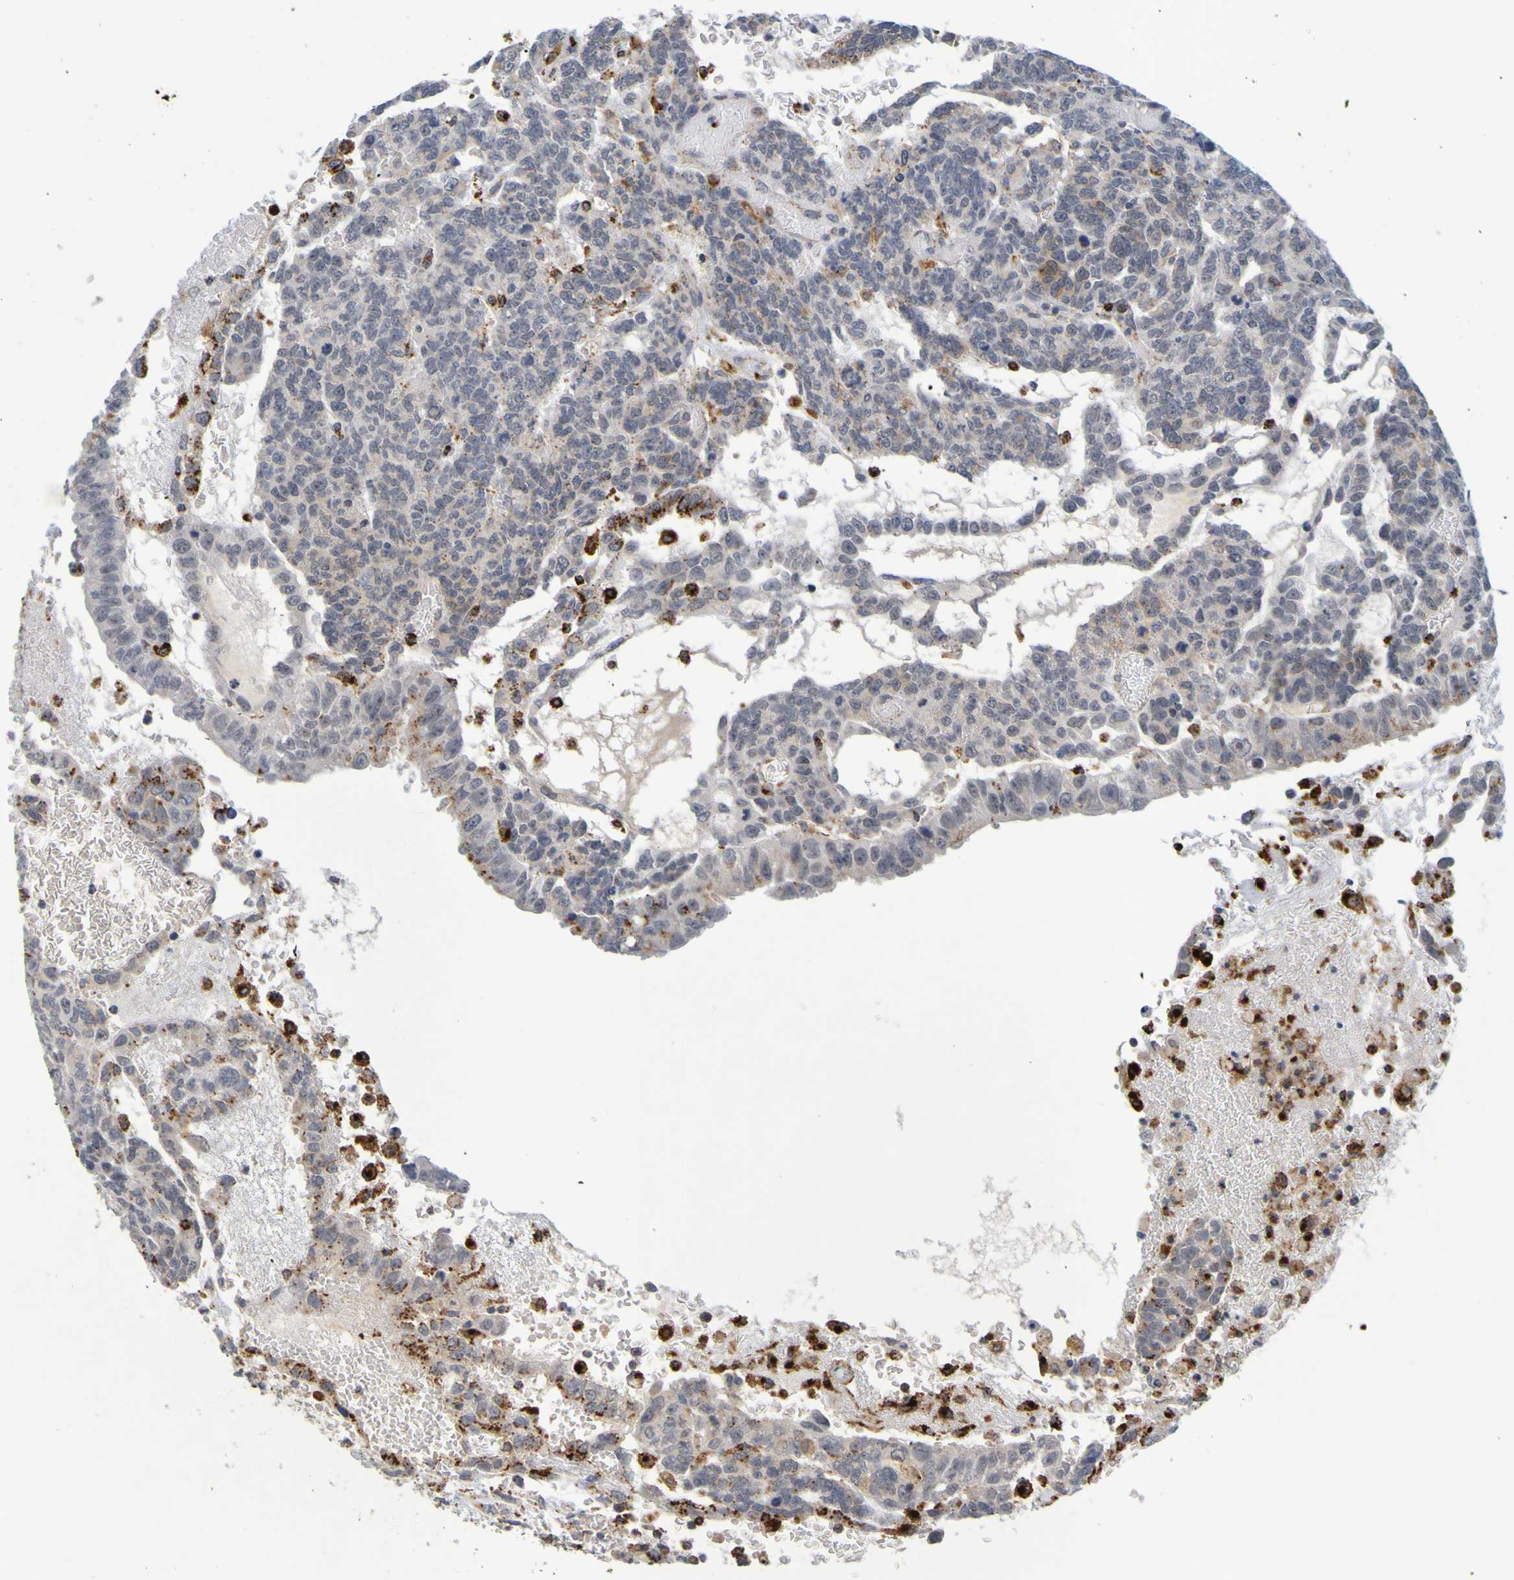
{"staining": {"intensity": "moderate", "quantity": "<25%", "location": "cytoplasmic/membranous"}, "tissue": "testis cancer", "cell_type": "Tumor cells", "image_type": "cancer", "snomed": [{"axis": "morphology", "description": "Seminoma, NOS"}, {"axis": "morphology", "description": "Carcinoma, Embryonal, NOS"}, {"axis": "topography", "description": "Testis"}], "caption": "Tumor cells reveal low levels of moderate cytoplasmic/membranous positivity in about <25% of cells in embryonal carcinoma (testis).", "gene": "TPH1", "patient": {"sex": "male", "age": 52}}